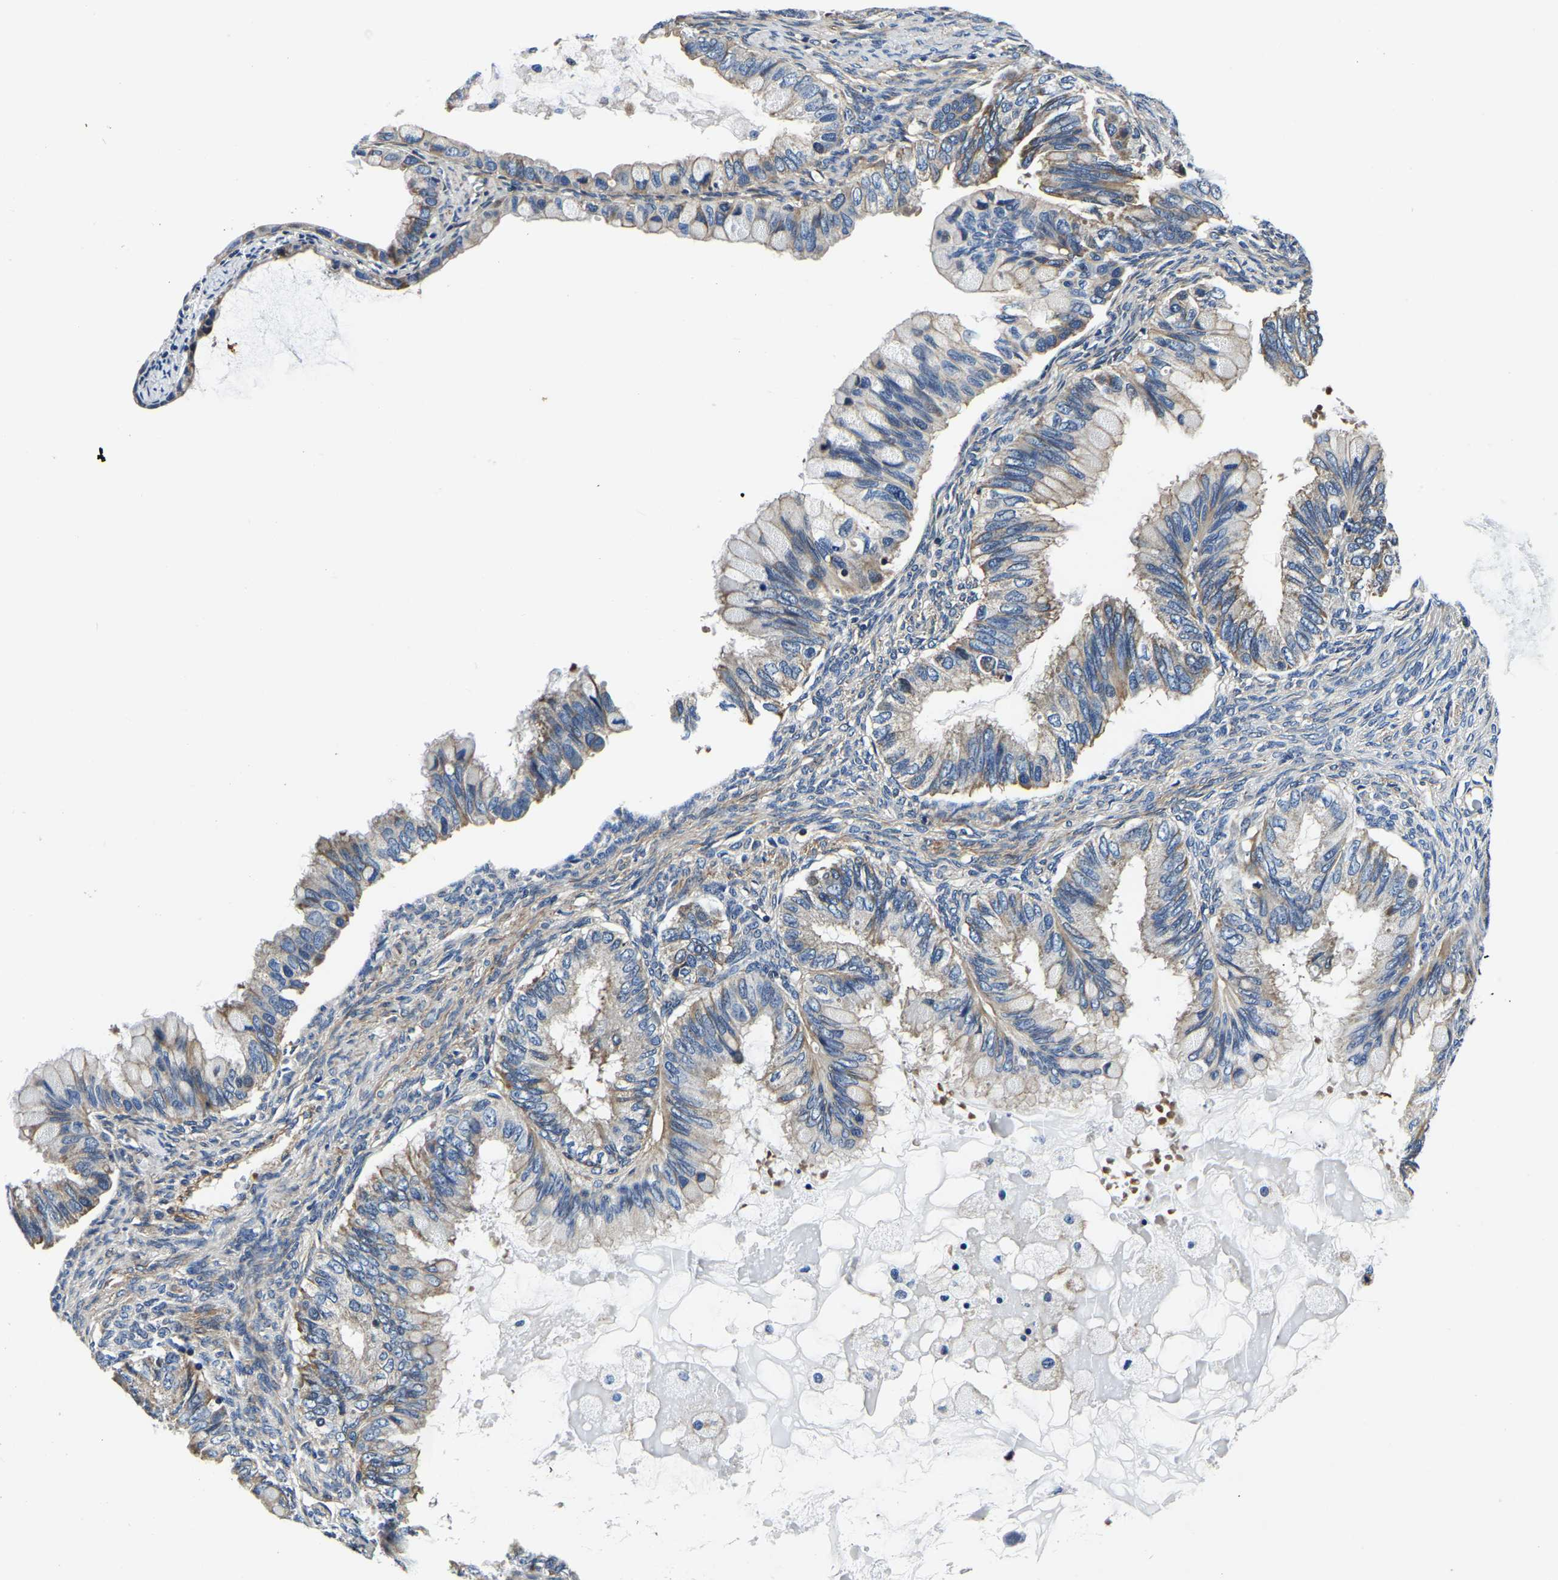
{"staining": {"intensity": "weak", "quantity": "25%-75%", "location": "cytoplasmic/membranous"}, "tissue": "ovarian cancer", "cell_type": "Tumor cells", "image_type": "cancer", "snomed": [{"axis": "morphology", "description": "Cystadenocarcinoma, mucinous, NOS"}, {"axis": "topography", "description": "Ovary"}], "caption": "Protein staining of ovarian cancer (mucinous cystadenocarcinoma) tissue demonstrates weak cytoplasmic/membranous staining in about 25%-75% of tumor cells.", "gene": "KCTD17", "patient": {"sex": "female", "age": 80}}